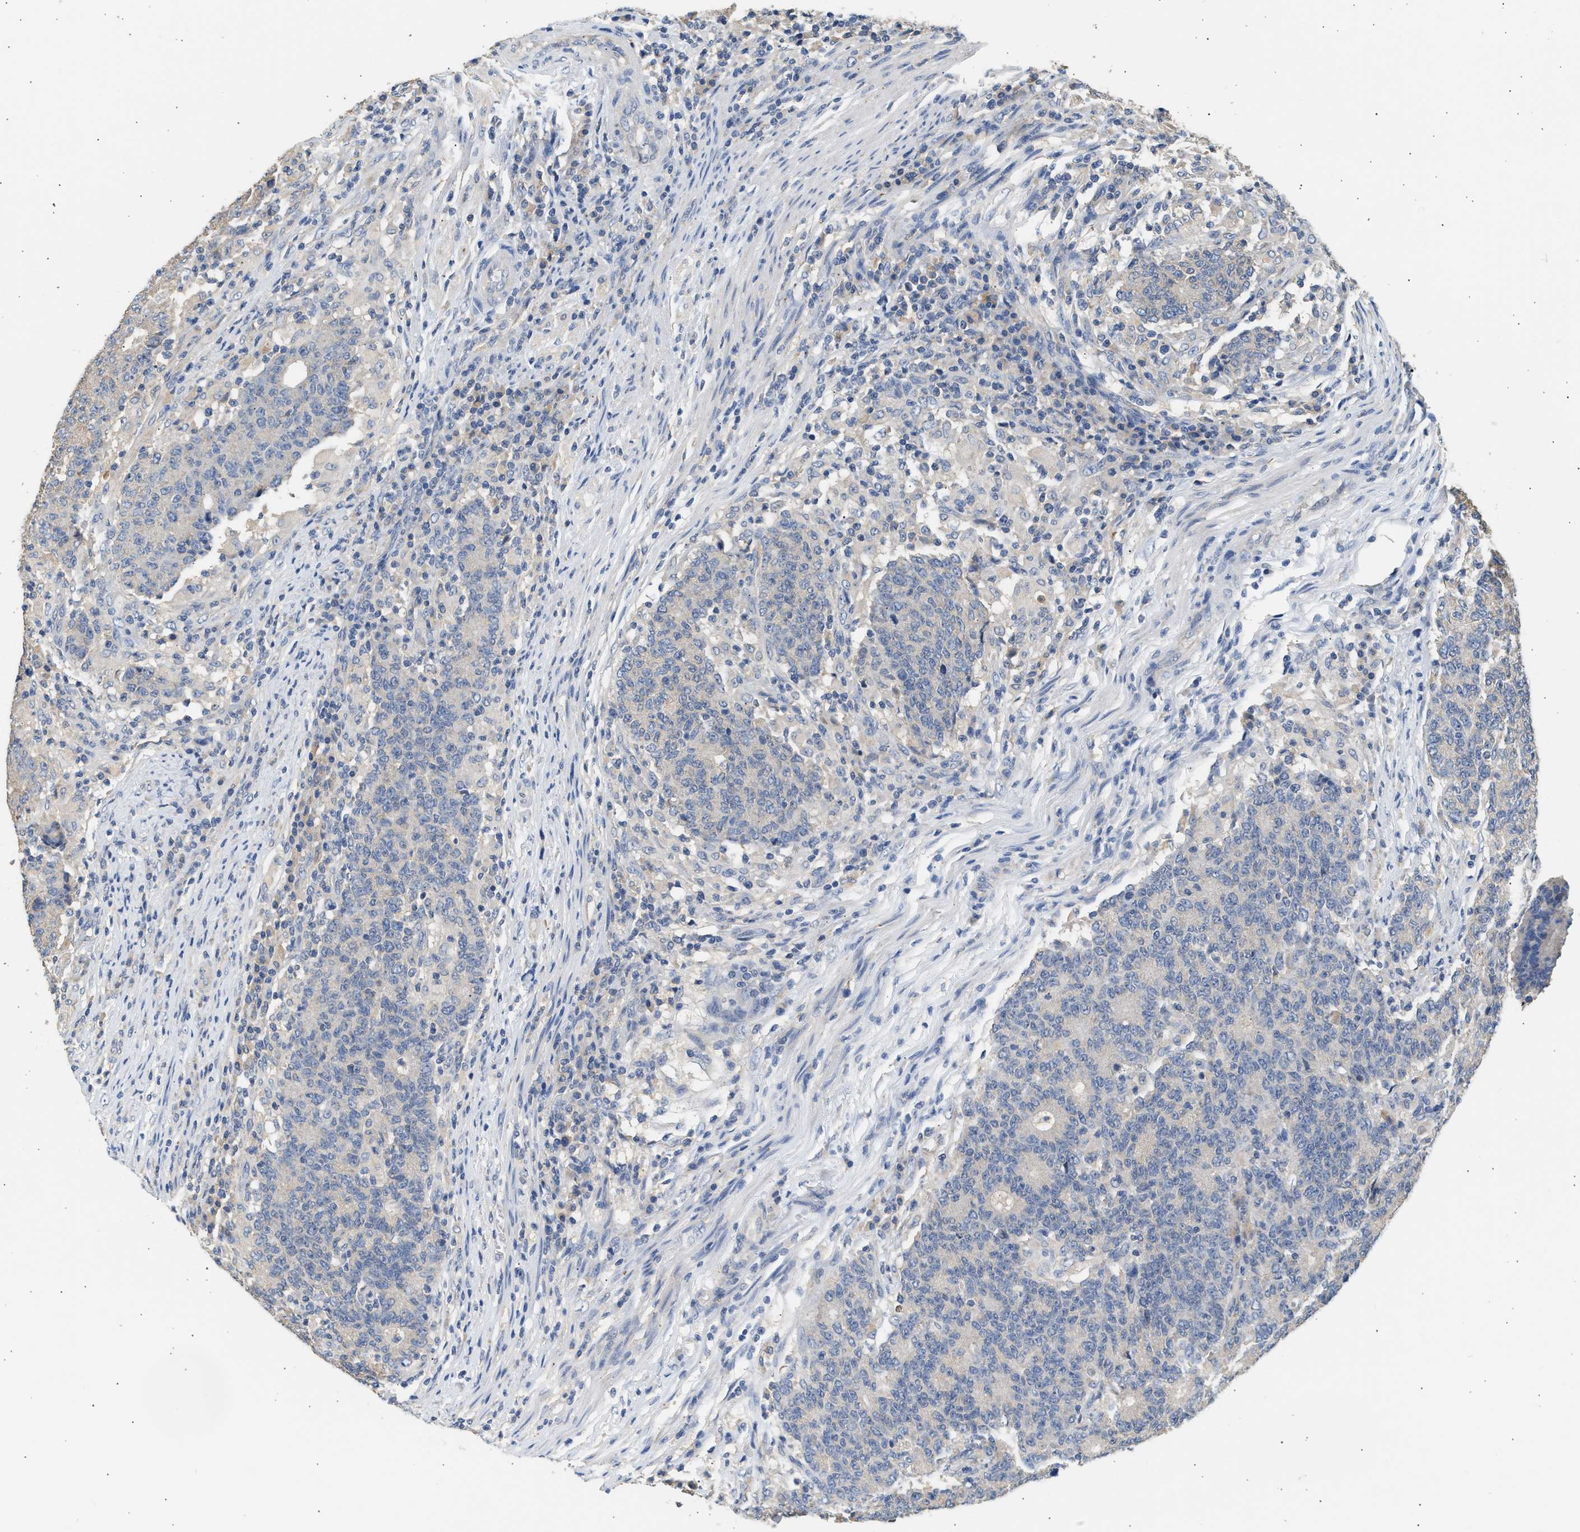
{"staining": {"intensity": "negative", "quantity": "none", "location": "none"}, "tissue": "colorectal cancer", "cell_type": "Tumor cells", "image_type": "cancer", "snomed": [{"axis": "morphology", "description": "Normal tissue, NOS"}, {"axis": "morphology", "description": "Adenocarcinoma, NOS"}, {"axis": "topography", "description": "Colon"}], "caption": "The image exhibits no staining of tumor cells in adenocarcinoma (colorectal). The staining was performed using DAB to visualize the protein expression in brown, while the nuclei were stained in blue with hematoxylin (Magnification: 20x).", "gene": "WDR31", "patient": {"sex": "female", "age": 75}}